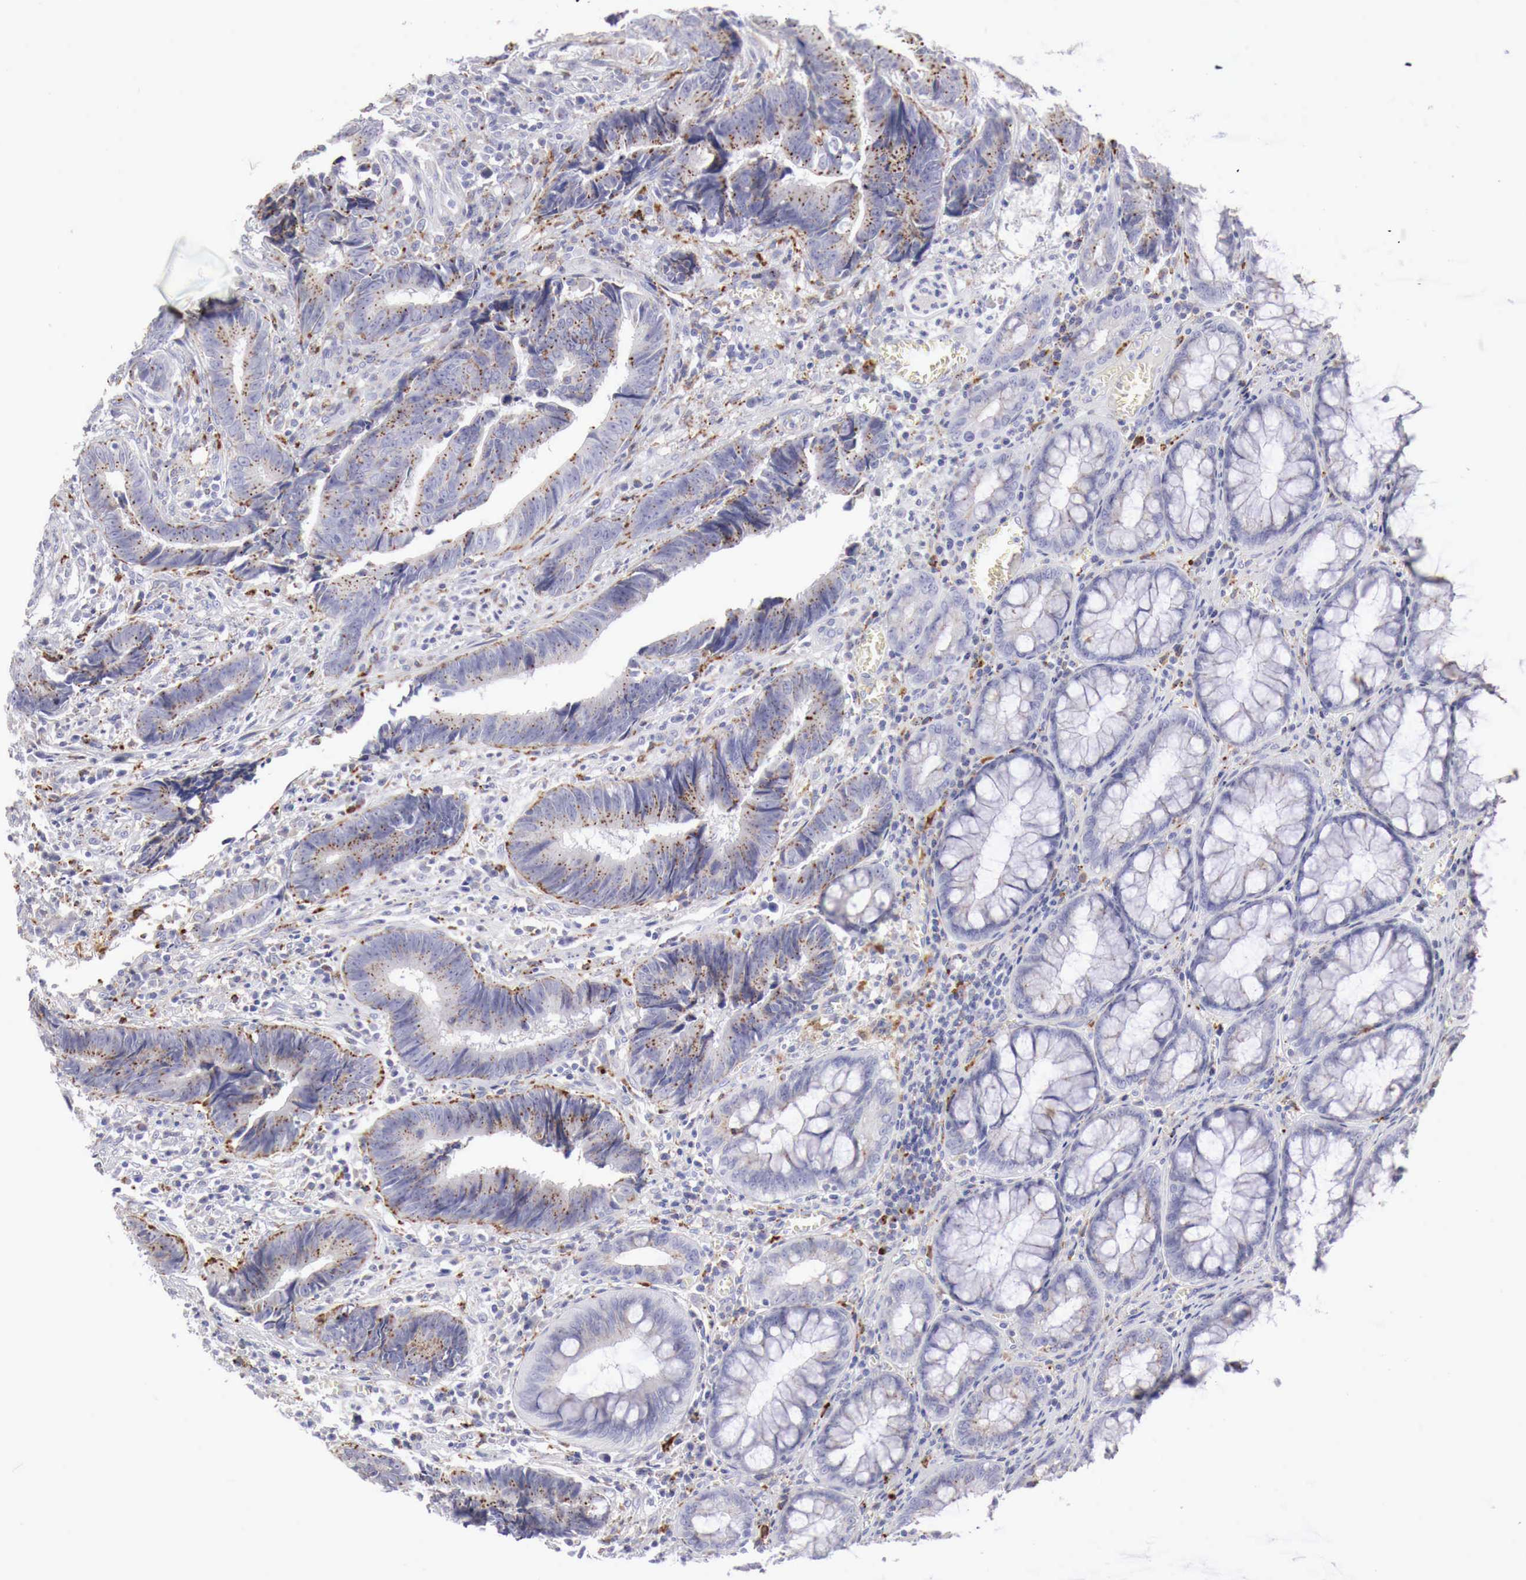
{"staining": {"intensity": "moderate", "quantity": "25%-75%", "location": "cytoplasmic/membranous"}, "tissue": "colorectal cancer", "cell_type": "Tumor cells", "image_type": "cancer", "snomed": [{"axis": "morphology", "description": "Adenocarcinoma, NOS"}, {"axis": "topography", "description": "Rectum"}], "caption": "Immunohistochemistry (IHC) staining of adenocarcinoma (colorectal), which exhibits medium levels of moderate cytoplasmic/membranous staining in approximately 25%-75% of tumor cells indicating moderate cytoplasmic/membranous protein expression. The staining was performed using DAB (3,3'-diaminobenzidine) (brown) for protein detection and nuclei were counterstained in hematoxylin (blue).", "gene": "GLA", "patient": {"sex": "female", "age": 98}}